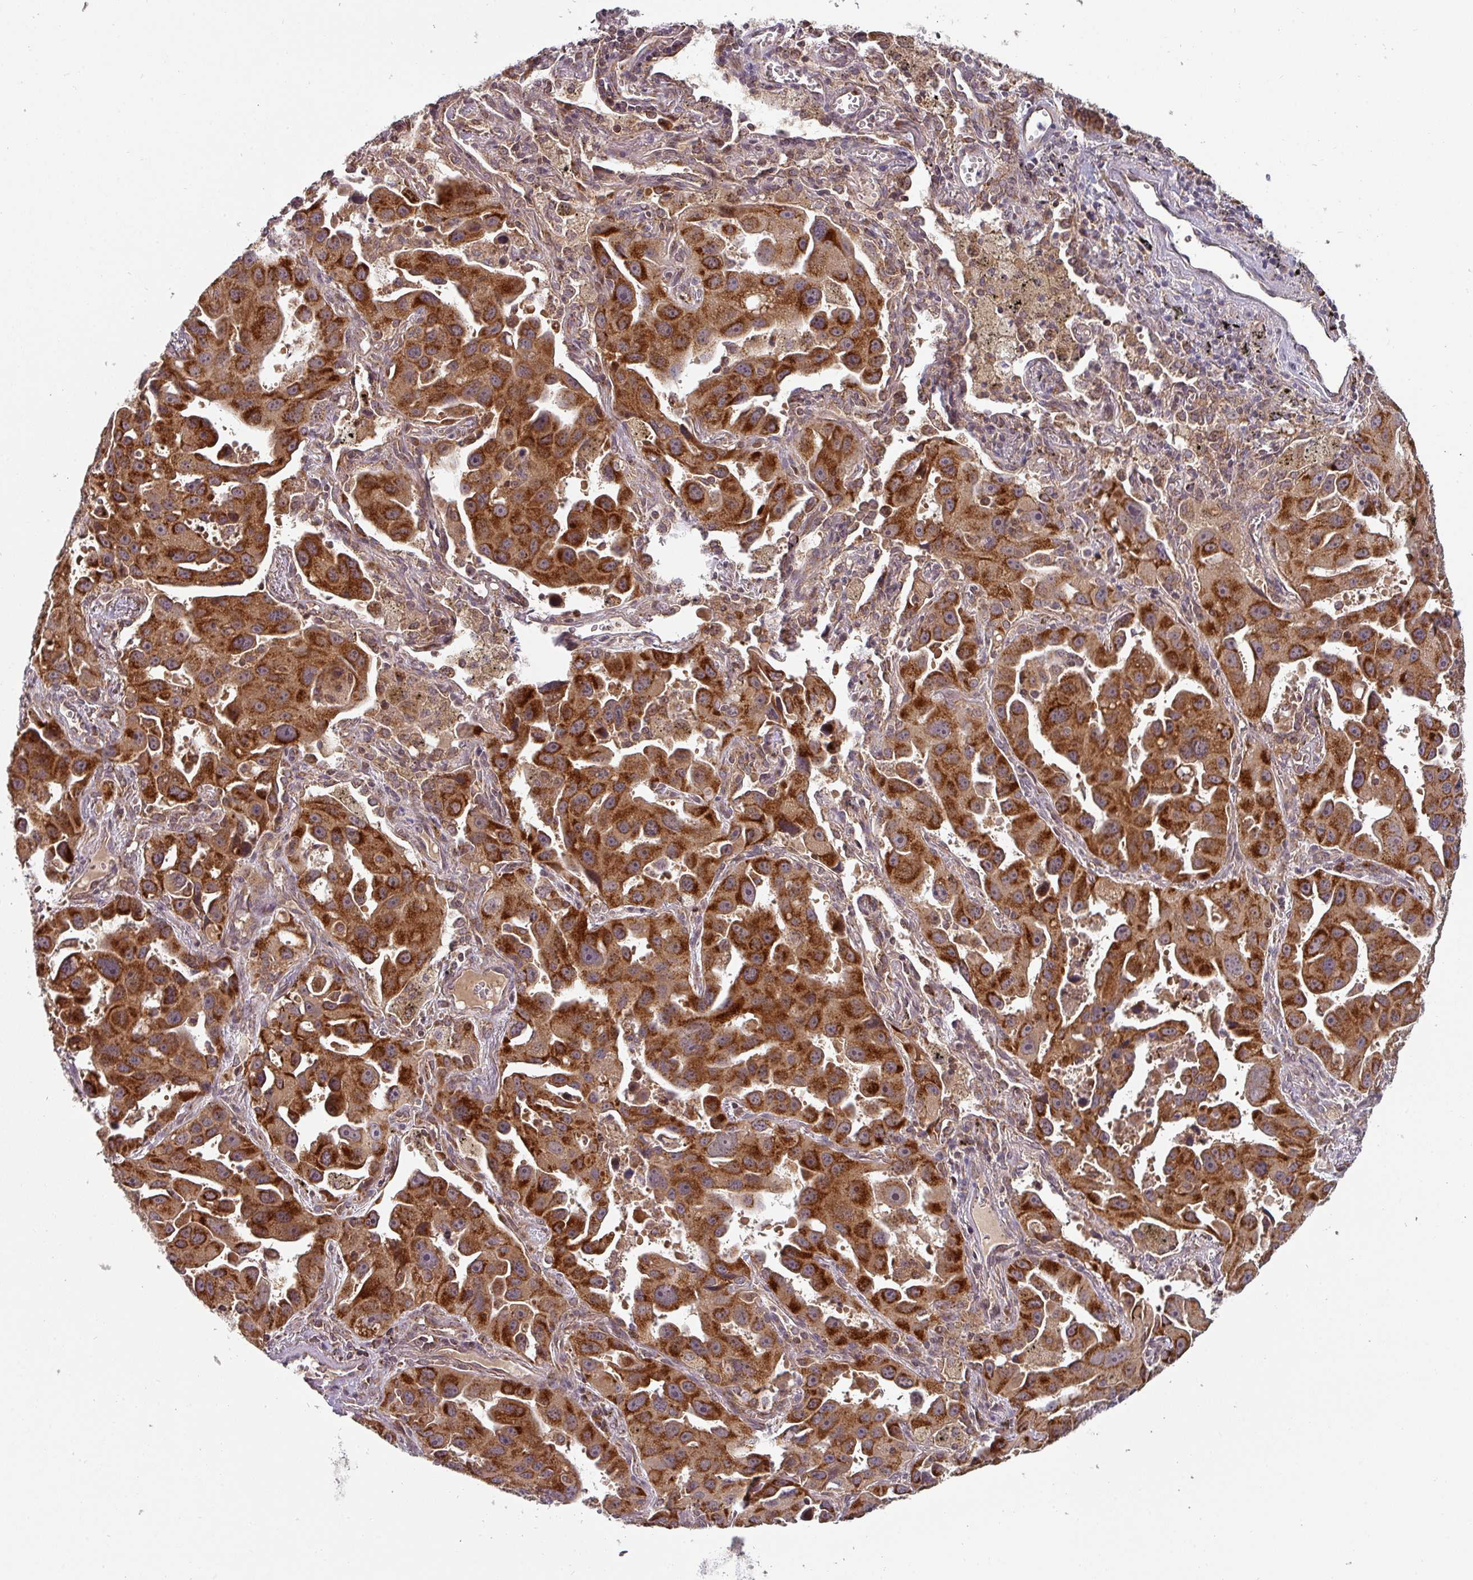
{"staining": {"intensity": "strong", "quantity": ">75%", "location": "cytoplasmic/membranous"}, "tissue": "lung cancer", "cell_type": "Tumor cells", "image_type": "cancer", "snomed": [{"axis": "morphology", "description": "Adenocarcinoma, NOS"}, {"axis": "topography", "description": "Lung"}], "caption": "There is high levels of strong cytoplasmic/membranous positivity in tumor cells of adenocarcinoma (lung), as demonstrated by immunohistochemical staining (brown color).", "gene": "MRPS16", "patient": {"sex": "male", "age": 66}}